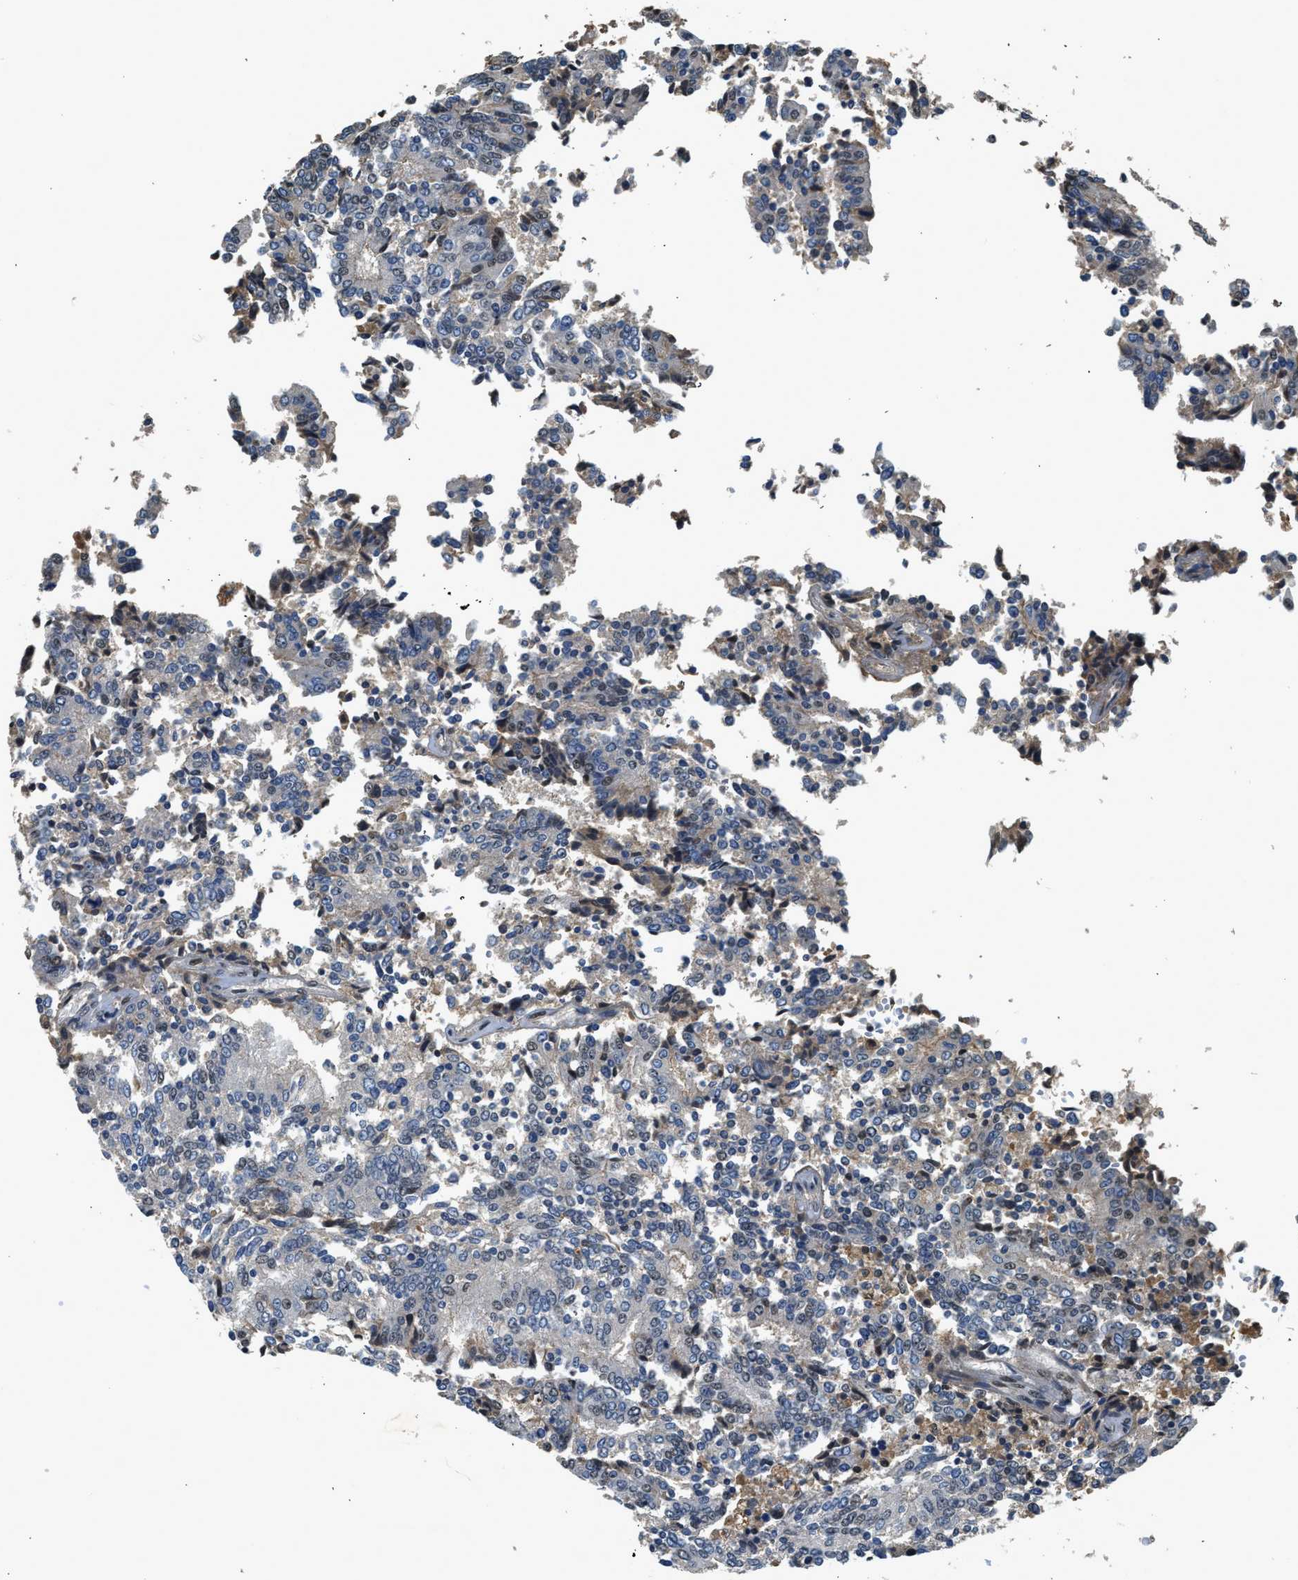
{"staining": {"intensity": "weak", "quantity": "<25%", "location": "nuclear"}, "tissue": "prostate cancer", "cell_type": "Tumor cells", "image_type": "cancer", "snomed": [{"axis": "morphology", "description": "Normal tissue, NOS"}, {"axis": "morphology", "description": "Adenocarcinoma, High grade"}, {"axis": "topography", "description": "Prostate"}, {"axis": "topography", "description": "Seminal veicle"}], "caption": "Tumor cells show no significant protein positivity in prostate cancer (adenocarcinoma (high-grade)).", "gene": "SLC15A4", "patient": {"sex": "male", "age": 55}}